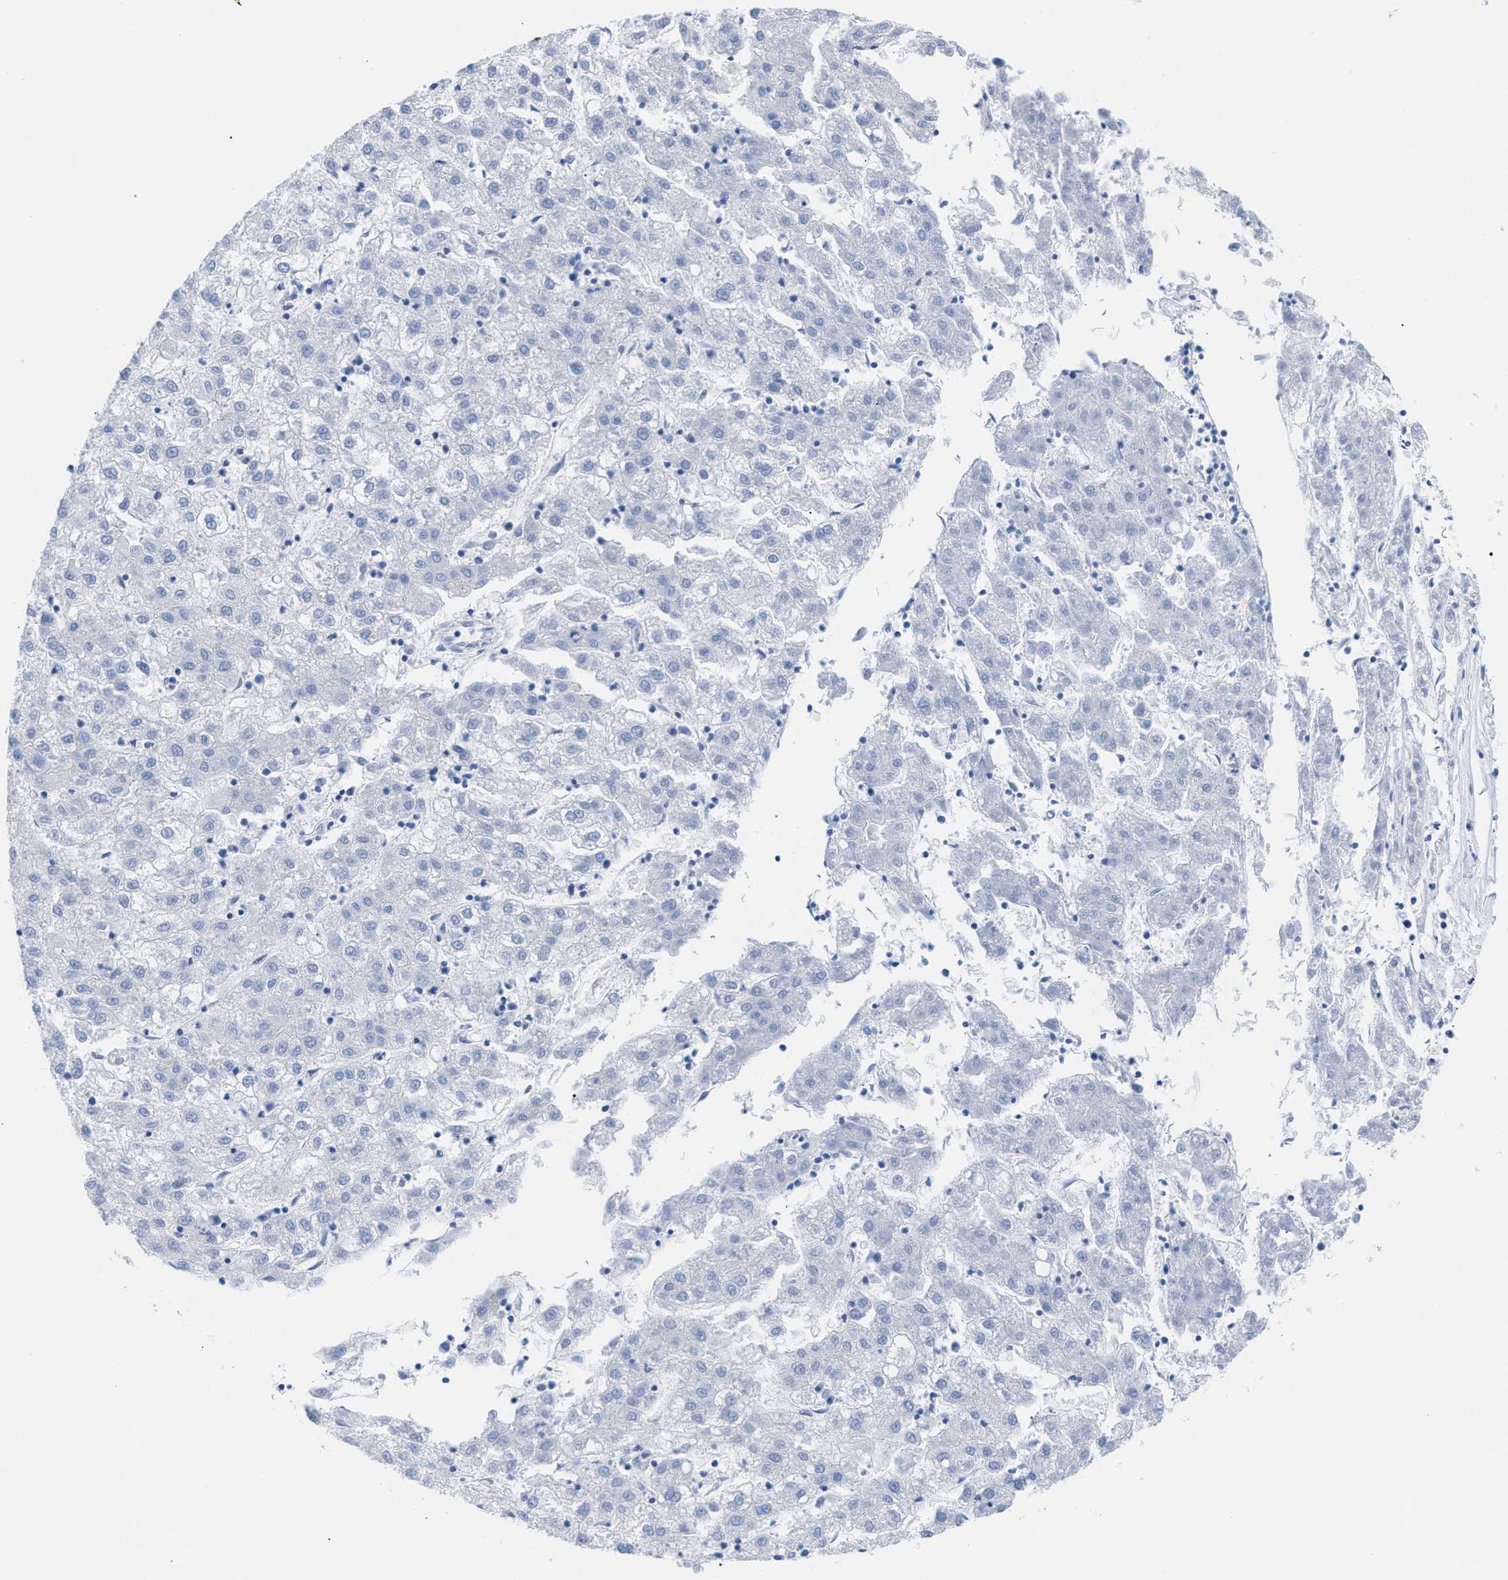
{"staining": {"intensity": "negative", "quantity": "none", "location": "none"}, "tissue": "liver cancer", "cell_type": "Tumor cells", "image_type": "cancer", "snomed": [{"axis": "morphology", "description": "Carcinoma, Hepatocellular, NOS"}, {"axis": "topography", "description": "Liver"}], "caption": "Image shows no protein staining in tumor cells of hepatocellular carcinoma (liver) tissue.", "gene": "TACC3", "patient": {"sex": "male", "age": 72}}